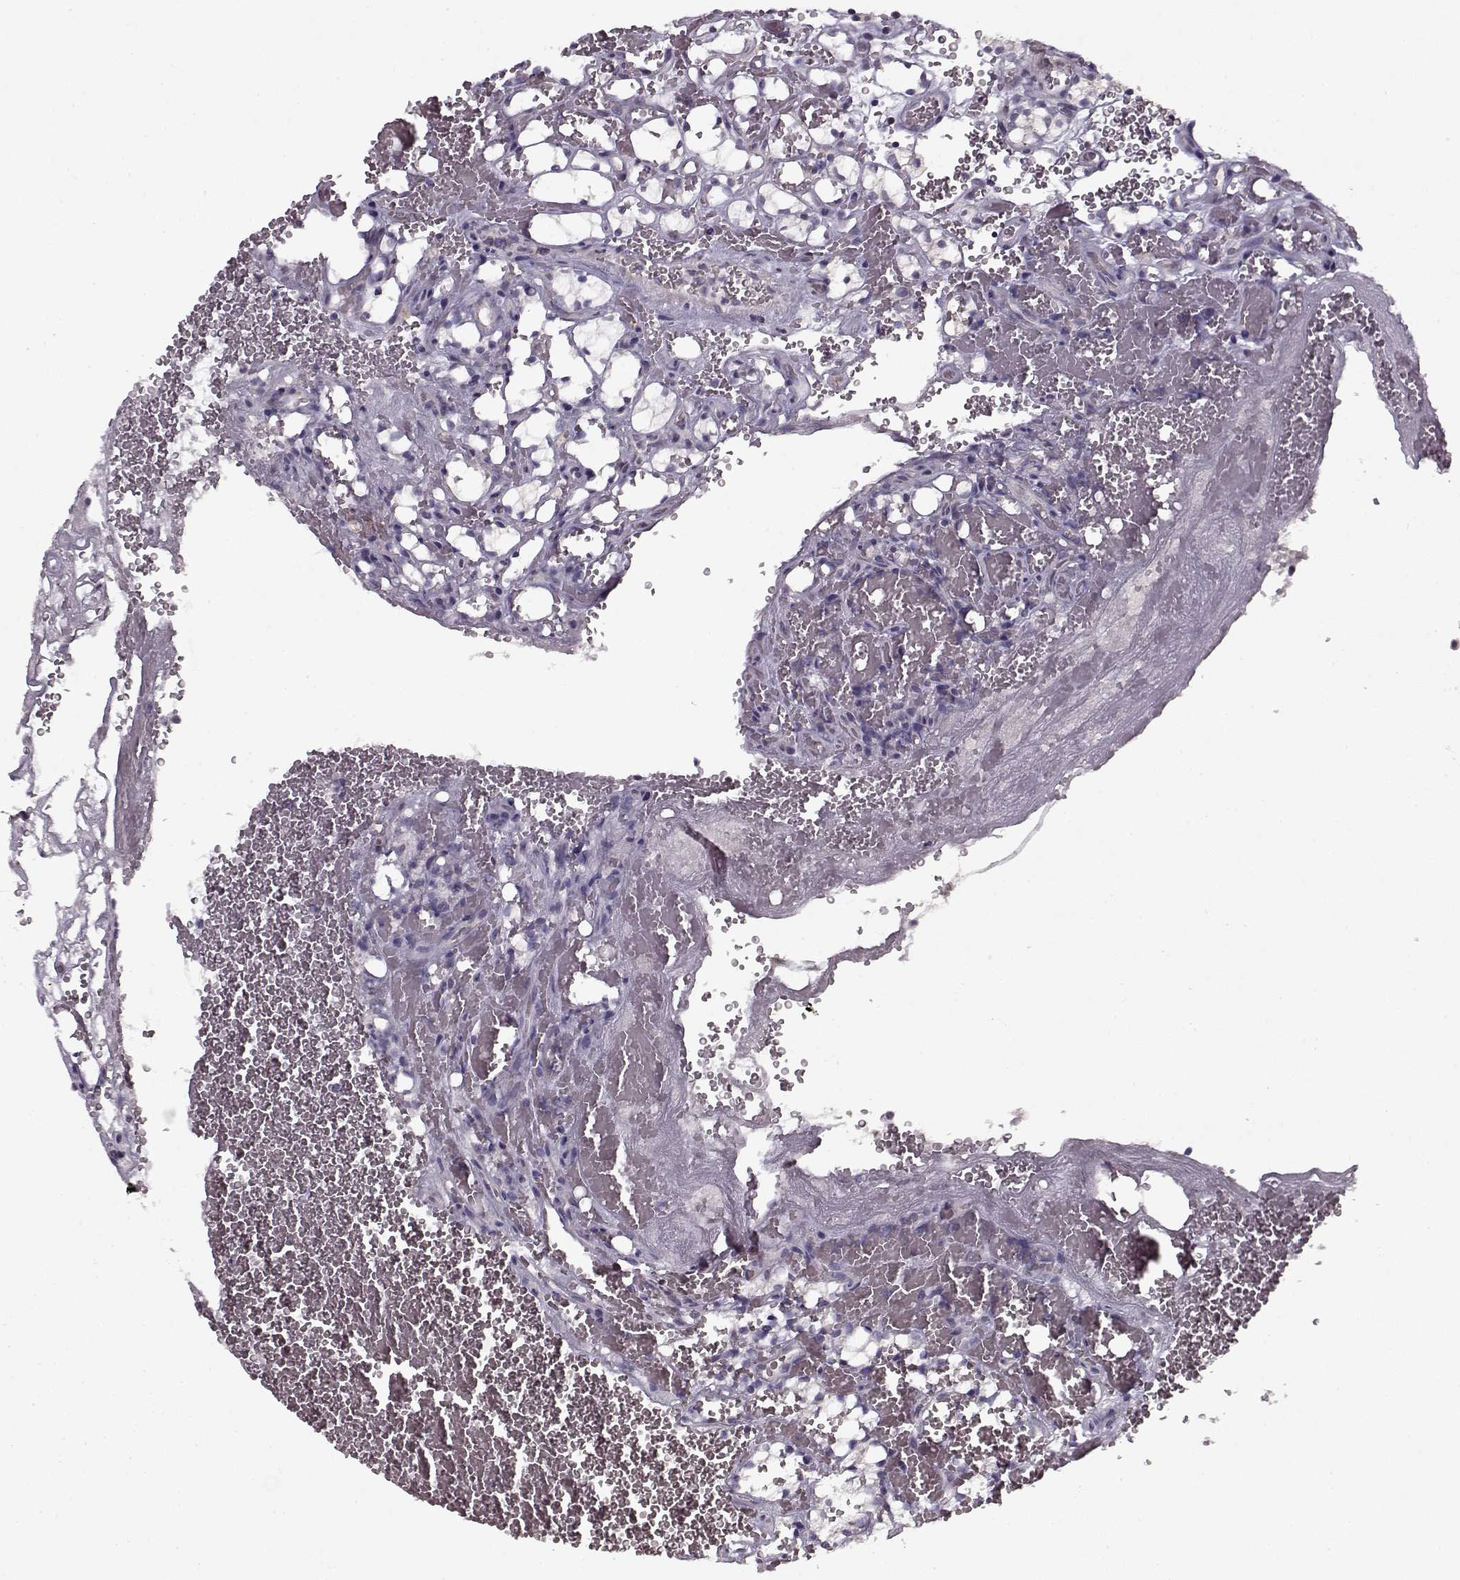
{"staining": {"intensity": "negative", "quantity": "none", "location": "none"}, "tissue": "renal cancer", "cell_type": "Tumor cells", "image_type": "cancer", "snomed": [{"axis": "morphology", "description": "Adenocarcinoma, NOS"}, {"axis": "topography", "description": "Kidney"}], "caption": "This histopathology image is of adenocarcinoma (renal) stained with immunohistochemistry (IHC) to label a protein in brown with the nuclei are counter-stained blue. There is no expression in tumor cells. (DAB immunohistochemistry (IHC) visualized using brightfield microscopy, high magnification).", "gene": "KRT9", "patient": {"sex": "female", "age": 69}}